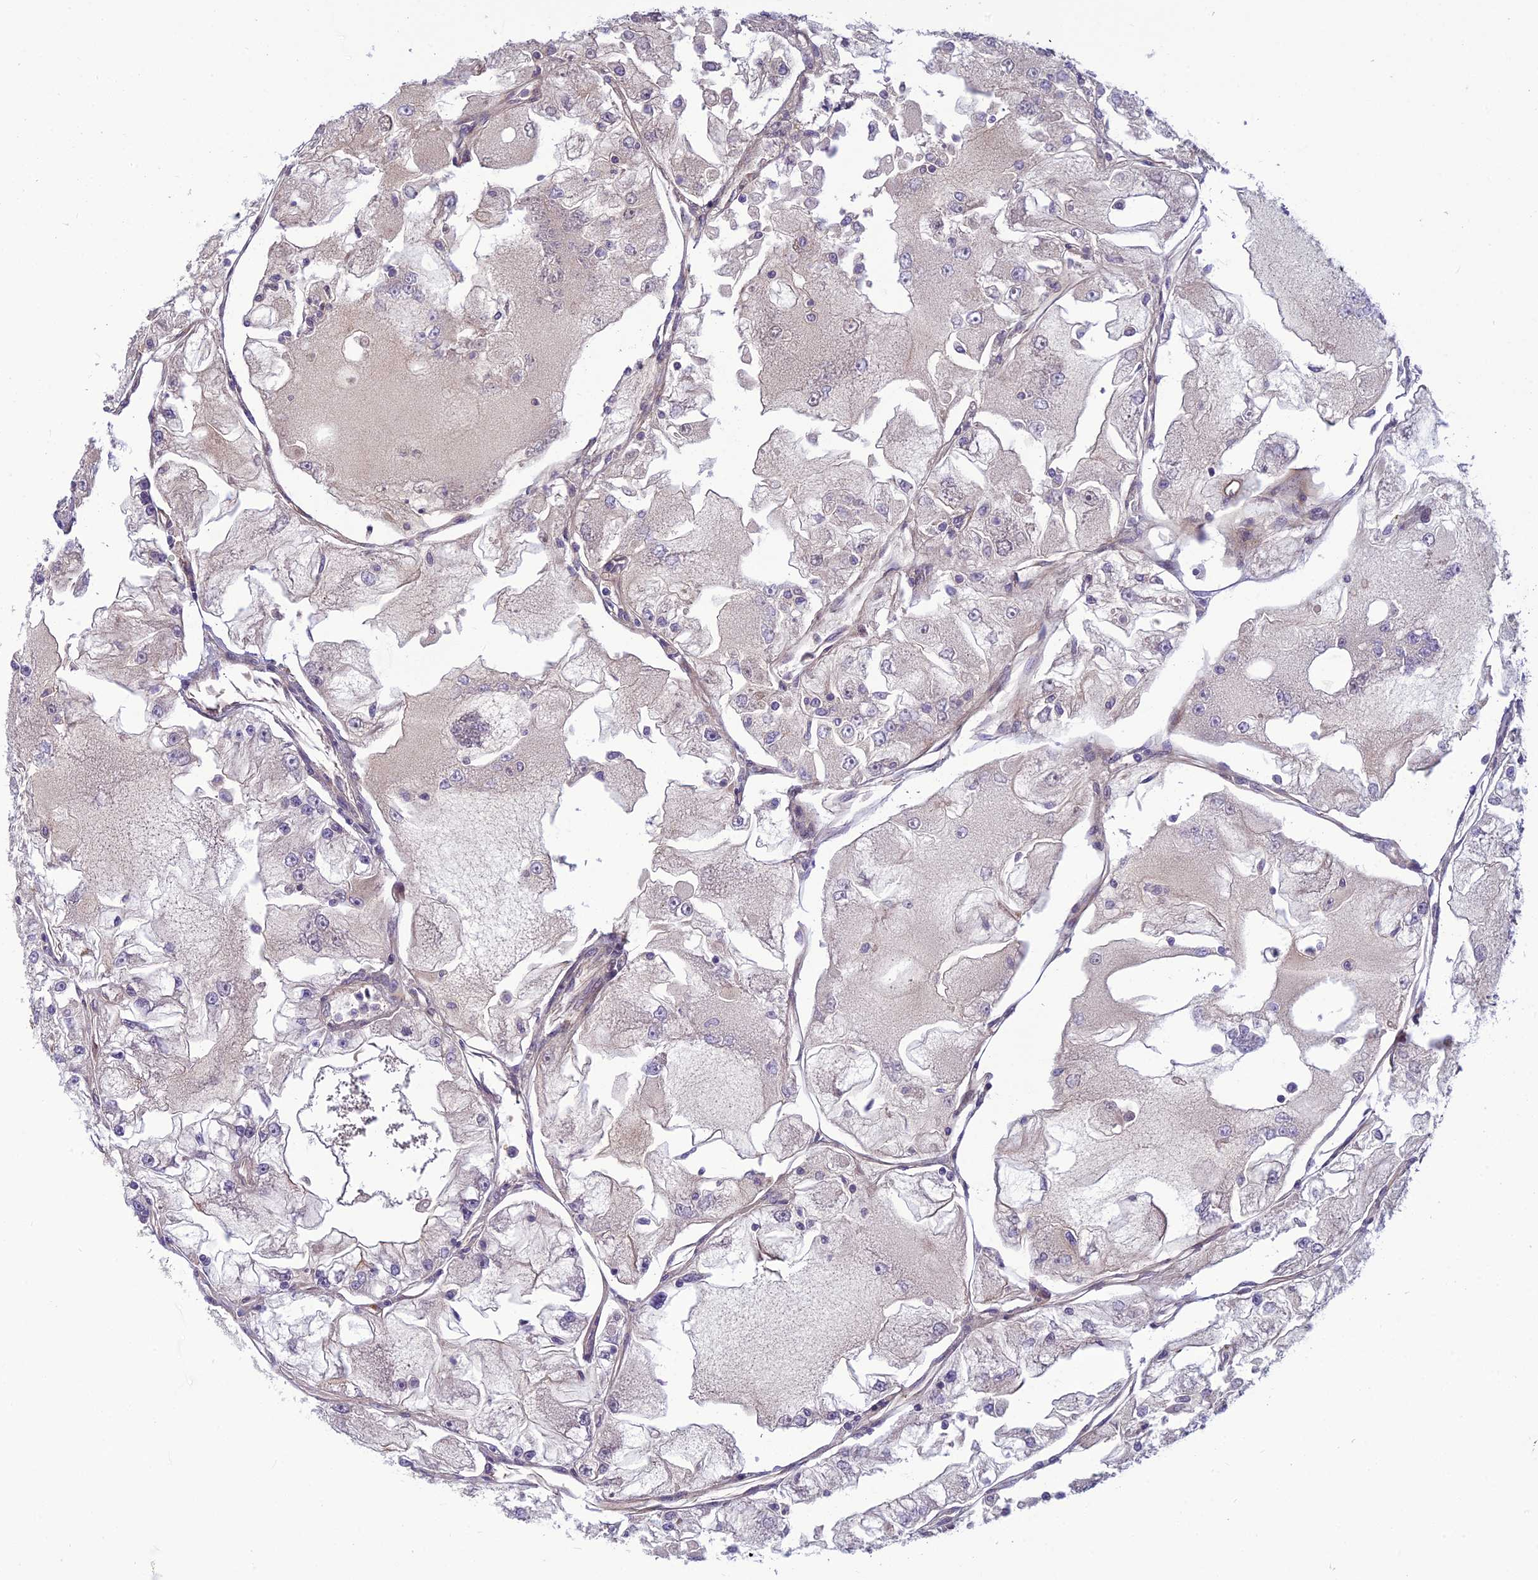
{"staining": {"intensity": "negative", "quantity": "none", "location": "none"}, "tissue": "renal cancer", "cell_type": "Tumor cells", "image_type": "cancer", "snomed": [{"axis": "morphology", "description": "Adenocarcinoma, NOS"}, {"axis": "topography", "description": "Kidney"}], "caption": "Renal cancer (adenocarcinoma) stained for a protein using immunohistochemistry exhibits no expression tumor cells.", "gene": "CLEC11A", "patient": {"sex": "female", "age": 72}}